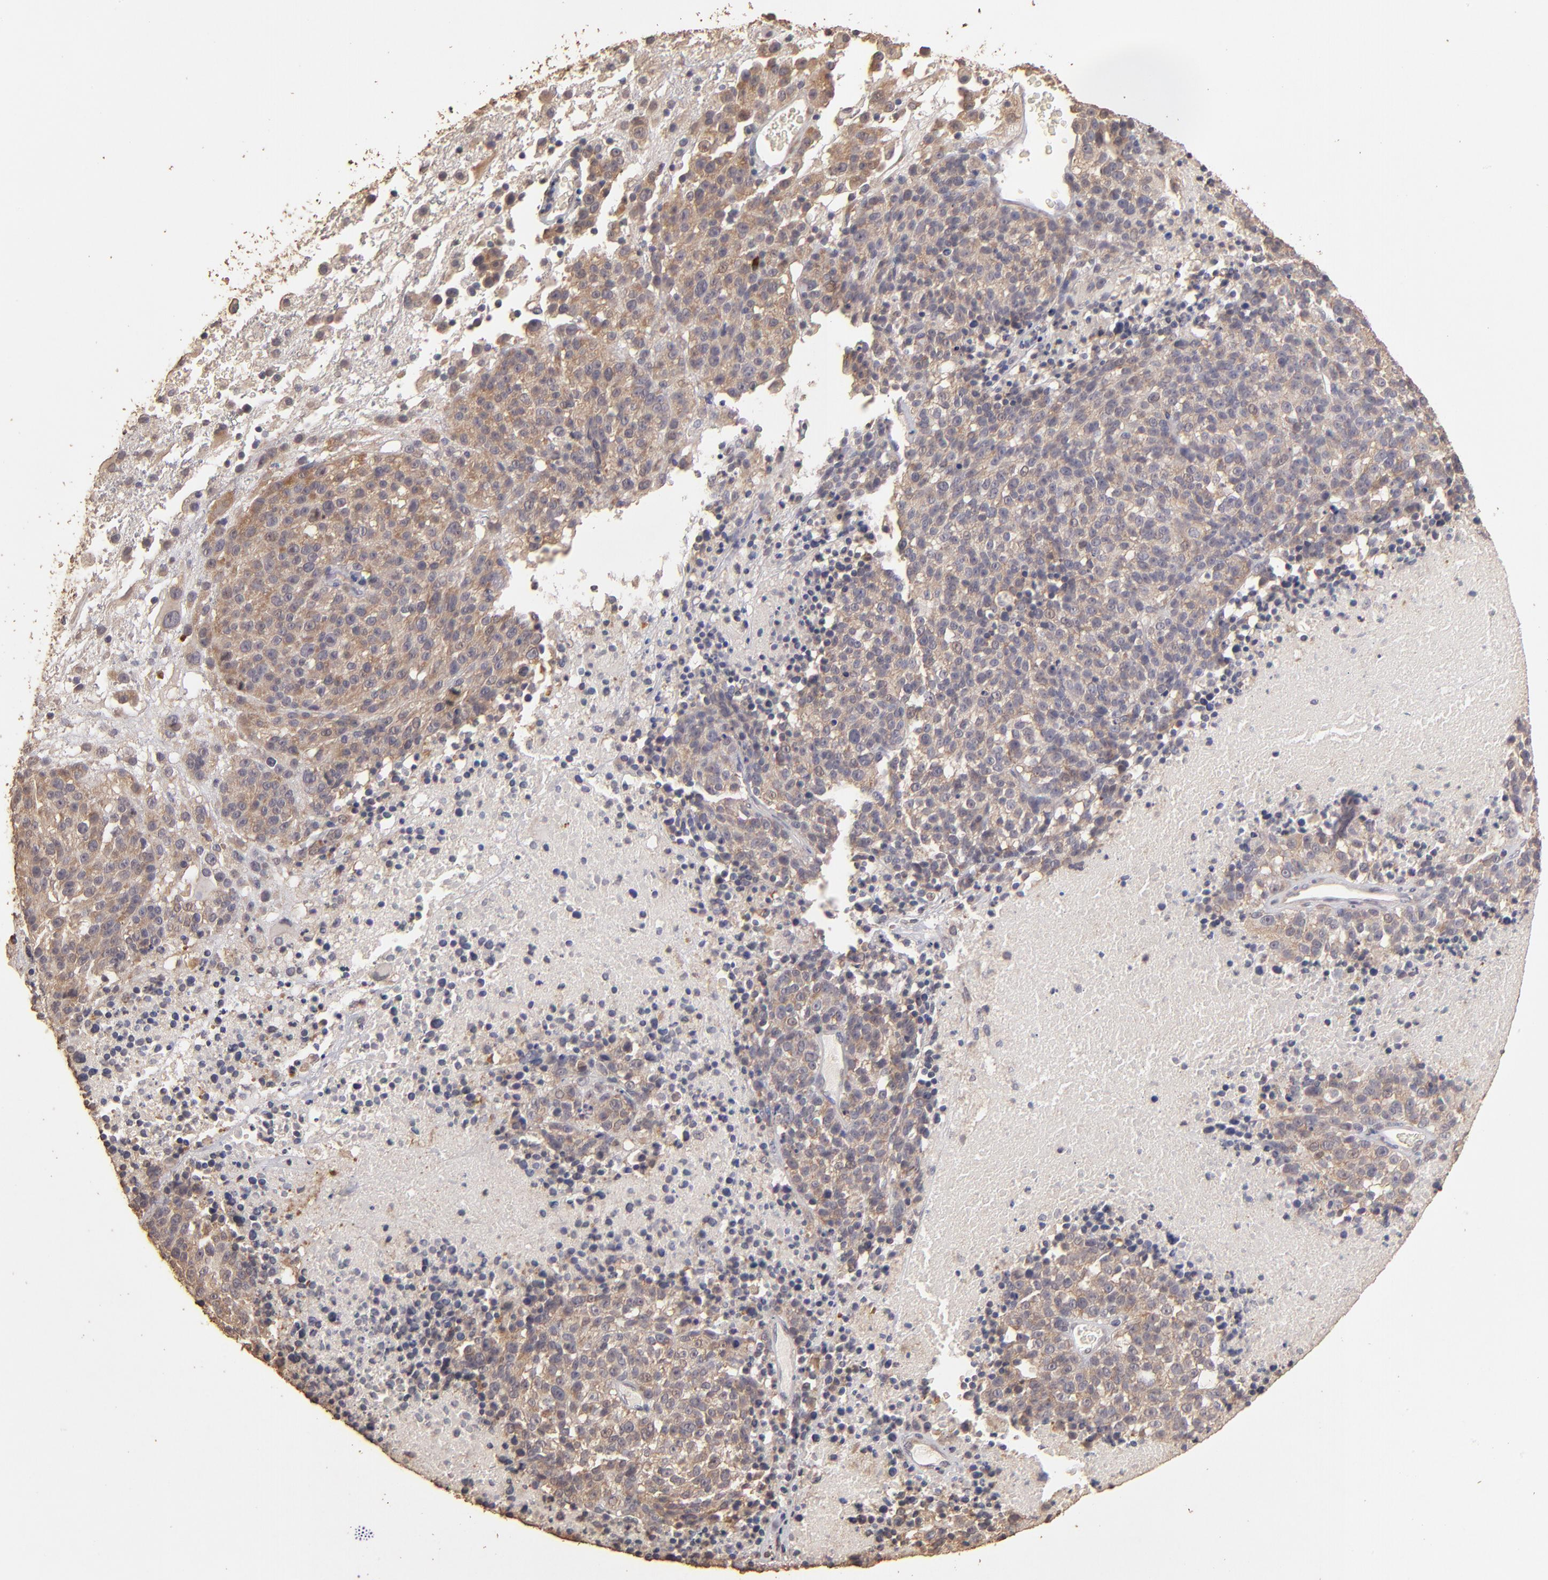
{"staining": {"intensity": "moderate", "quantity": ">75%", "location": "cytoplasmic/membranous"}, "tissue": "melanoma", "cell_type": "Tumor cells", "image_type": "cancer", "snomed": [{"axis": "morphology", "description": "Malignant melanoma, Metastatic site"}, {"axis": "topography", "description": "Cerebral cortex"}], "caption": "DAB immunohistochemical staining of human melanoma exhibits moderate cytoplasmic/membranous protein positivity in approximately >75% of tumor cells. The protein is stained brown, and the nuclei are stained in blue (DAB (3,3'-diaminobenzidine) IHC with brightfield microscopy, high magnification).", "gene": "OPHN1", "patient": {"sex": "female", "age": 52}}